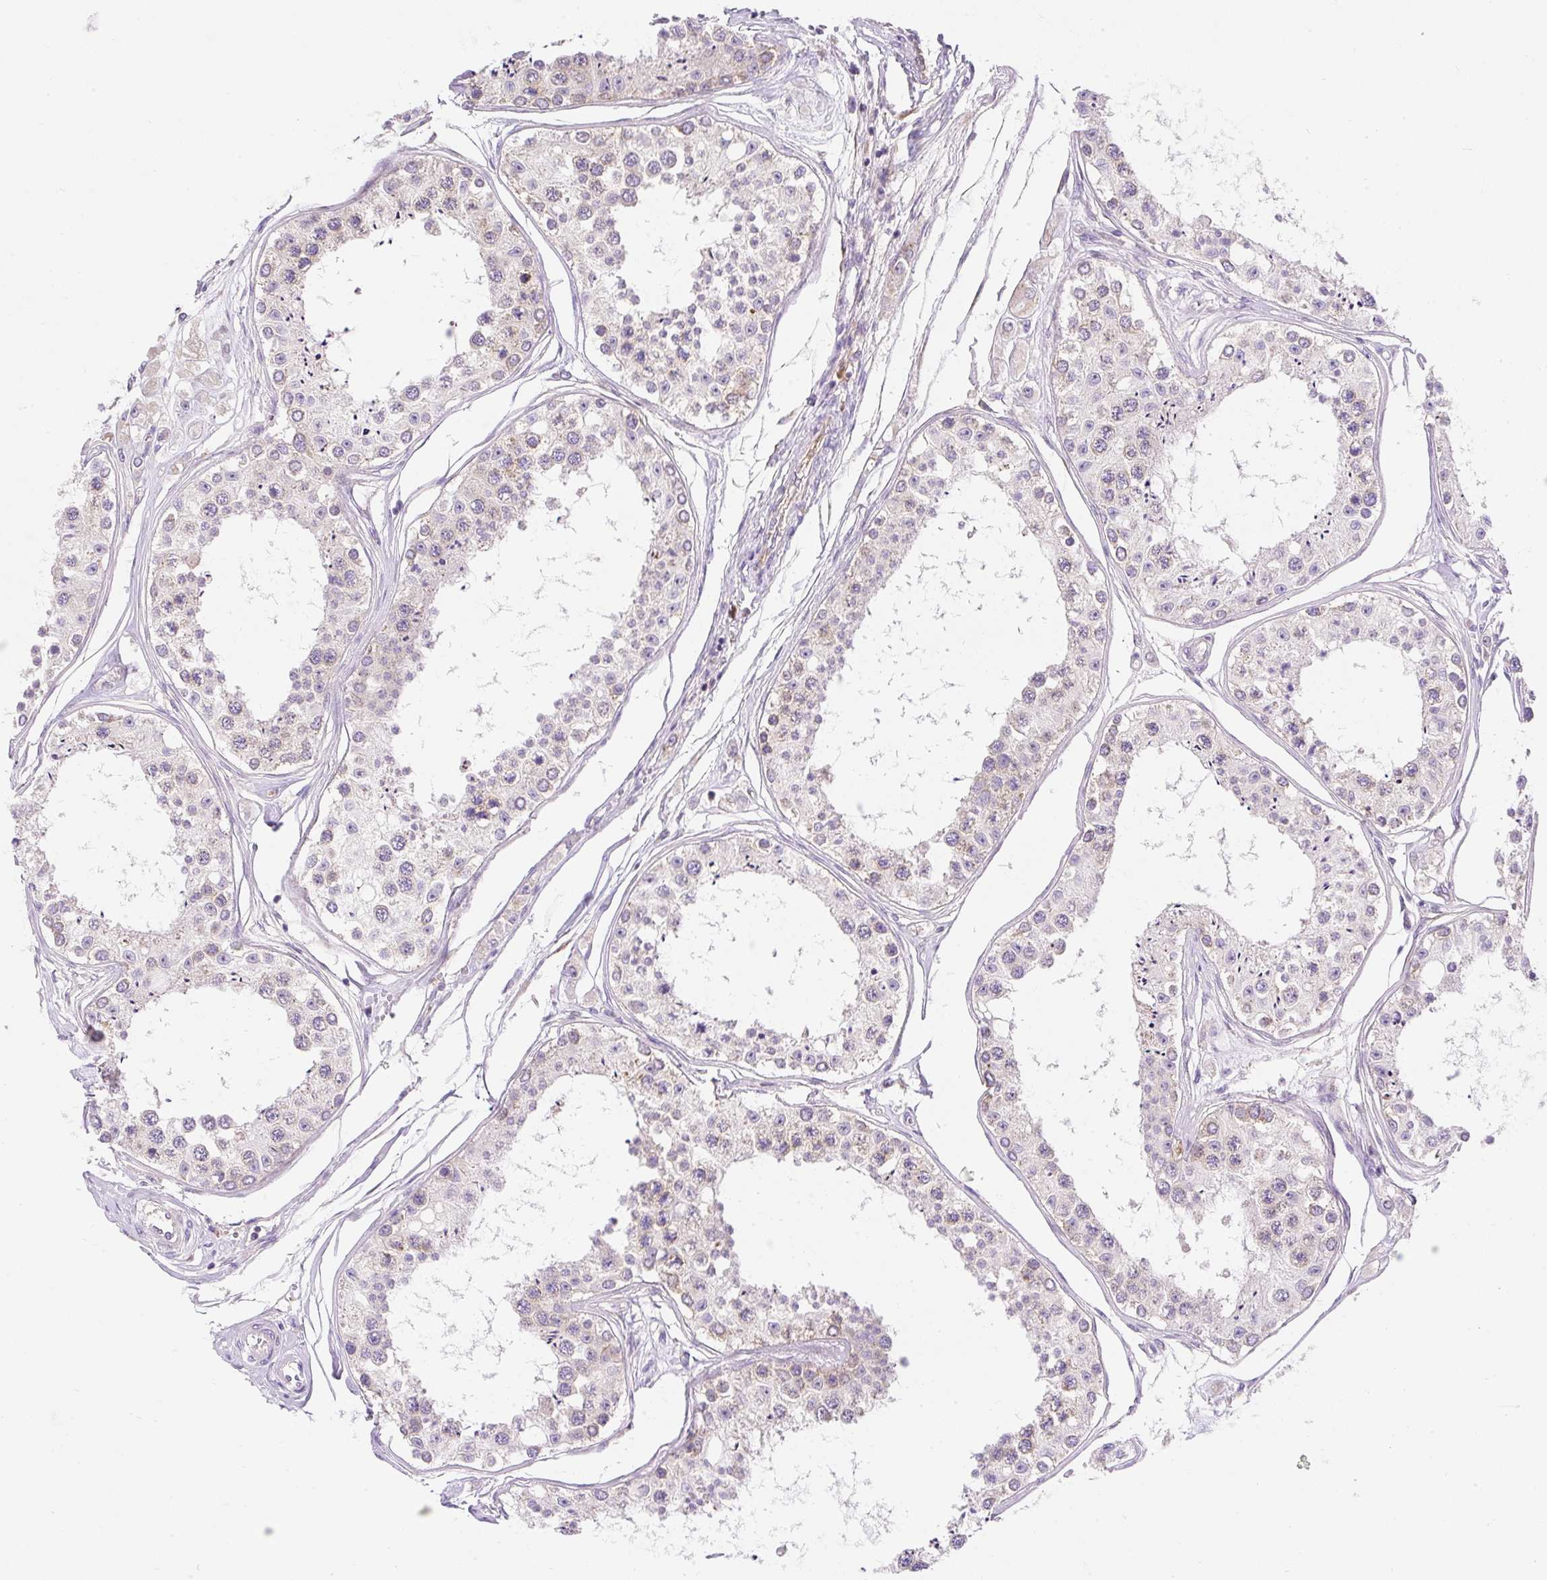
{"staining": {"intensity": "strong", "quantity": "<25%", "location": "cytoplasmic/membranous"}, "tissue": "testis", "cell_type": "Cells in seminiferous ducts", "image_type": "normal", "snomed": [{"axis": "morphology", "description": "Normal tissue, NOS"}, {"axis": "topography", "description": "Testis"}], "caption": "An immunohistochemistry (IHC) photomicrograph of normal tissue is shown. Protein staining in brown highlights strong cytoplasmic/membranous positivity in testis within cells in seminiferous ducts. The protein is shown in brown color, while the nuclei are stained blue.", "gene": "GPR45", "patient": {"sex": "male", "age": 25}}